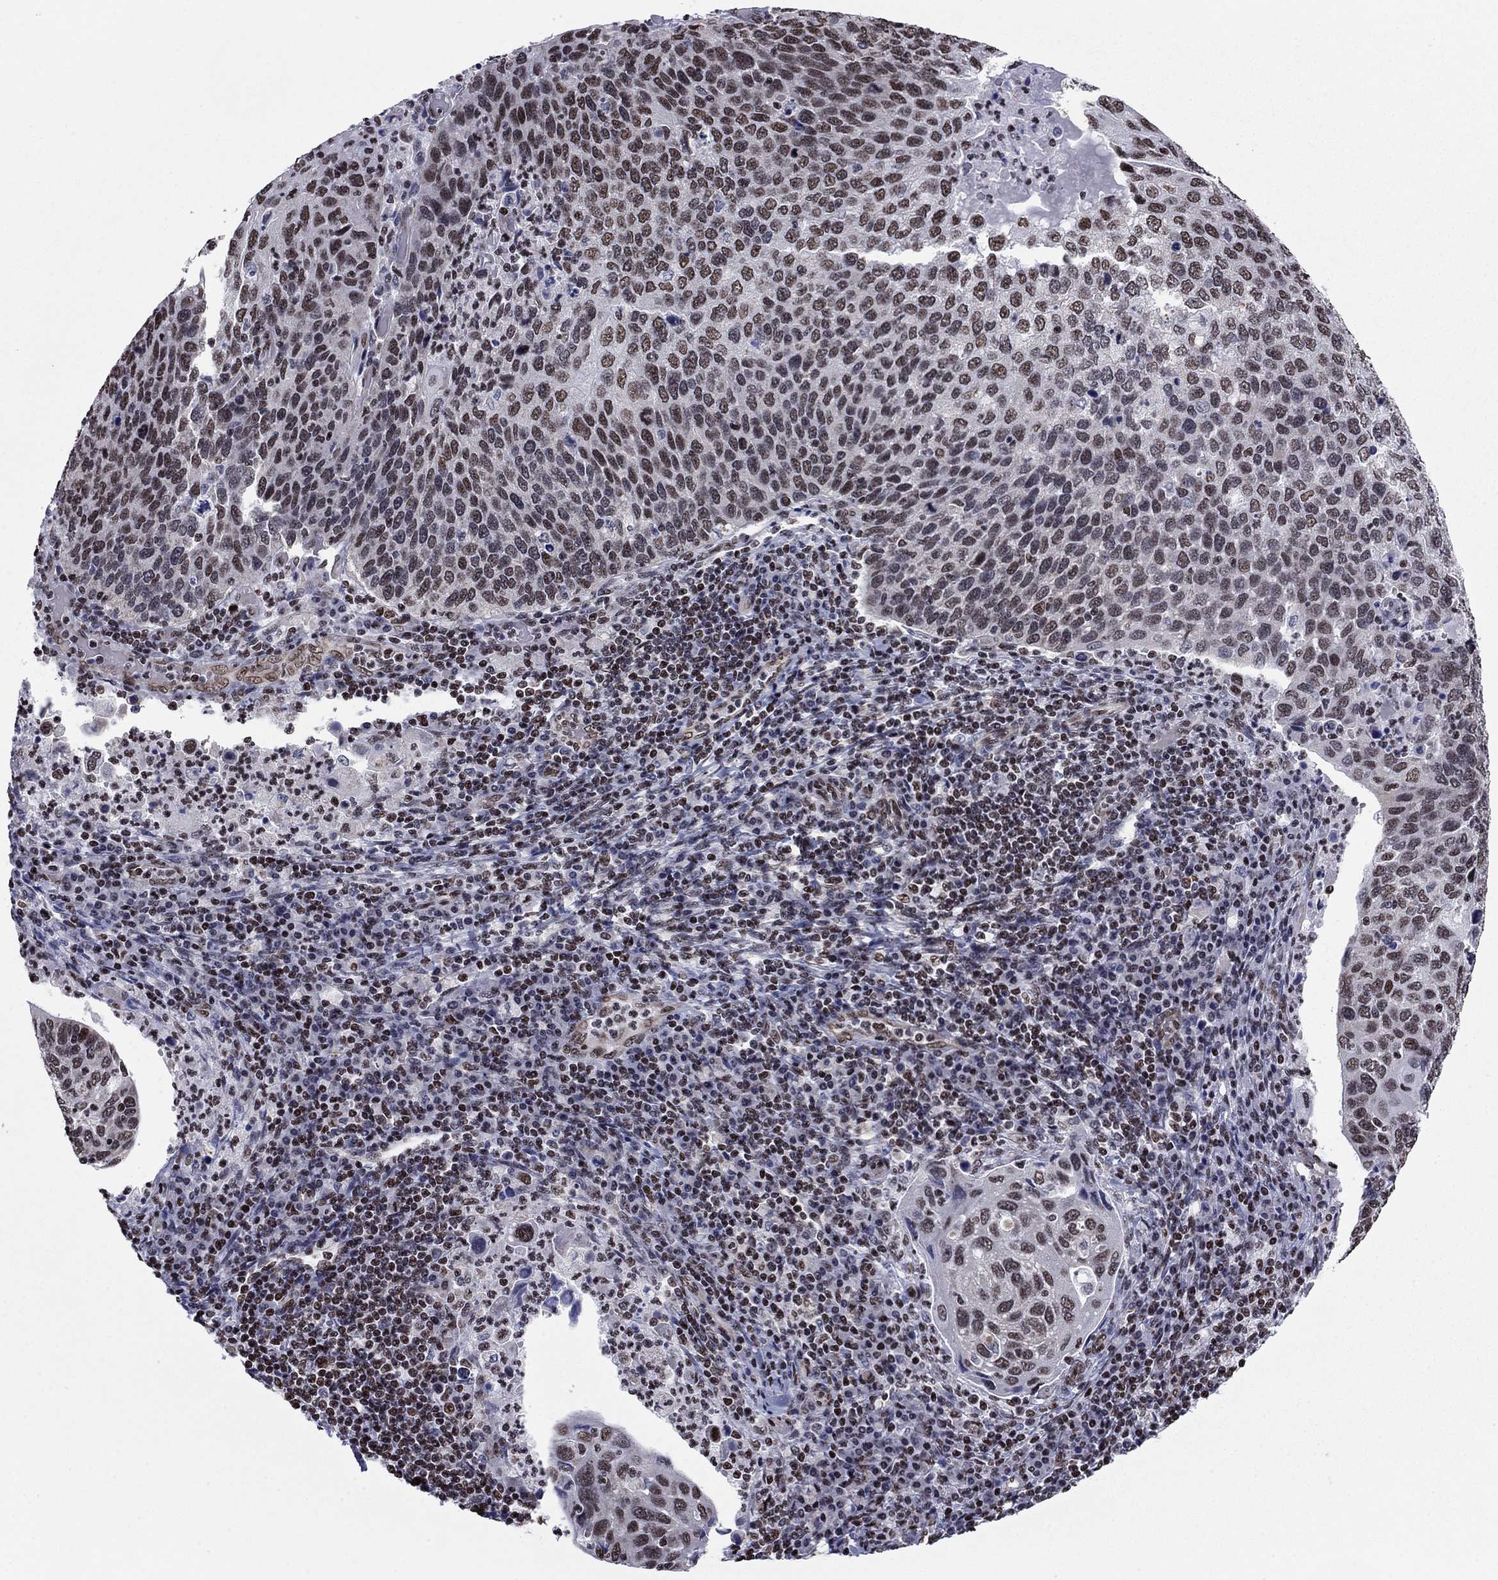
{"staining": {"intensity": "moderate", "quantity": ">75%", "location": "nuclear"}, "tissue": "cervical cancer", "cell_type": "Tumor cells", "image_type": "cancer", "snomed": [{"axis": "morphology", "description": "Squamous cell carcinoma, NOS"}, {"axis": "topography", "description": "Cervix"}], "caption": "The immunohistochemical stain highlights moderate nuclear staining in tumor cells of squamous cell carcinoma (cervical) tissue.", "gene": "N4BP2", "patient": {"sex": "female", "age": 54}}